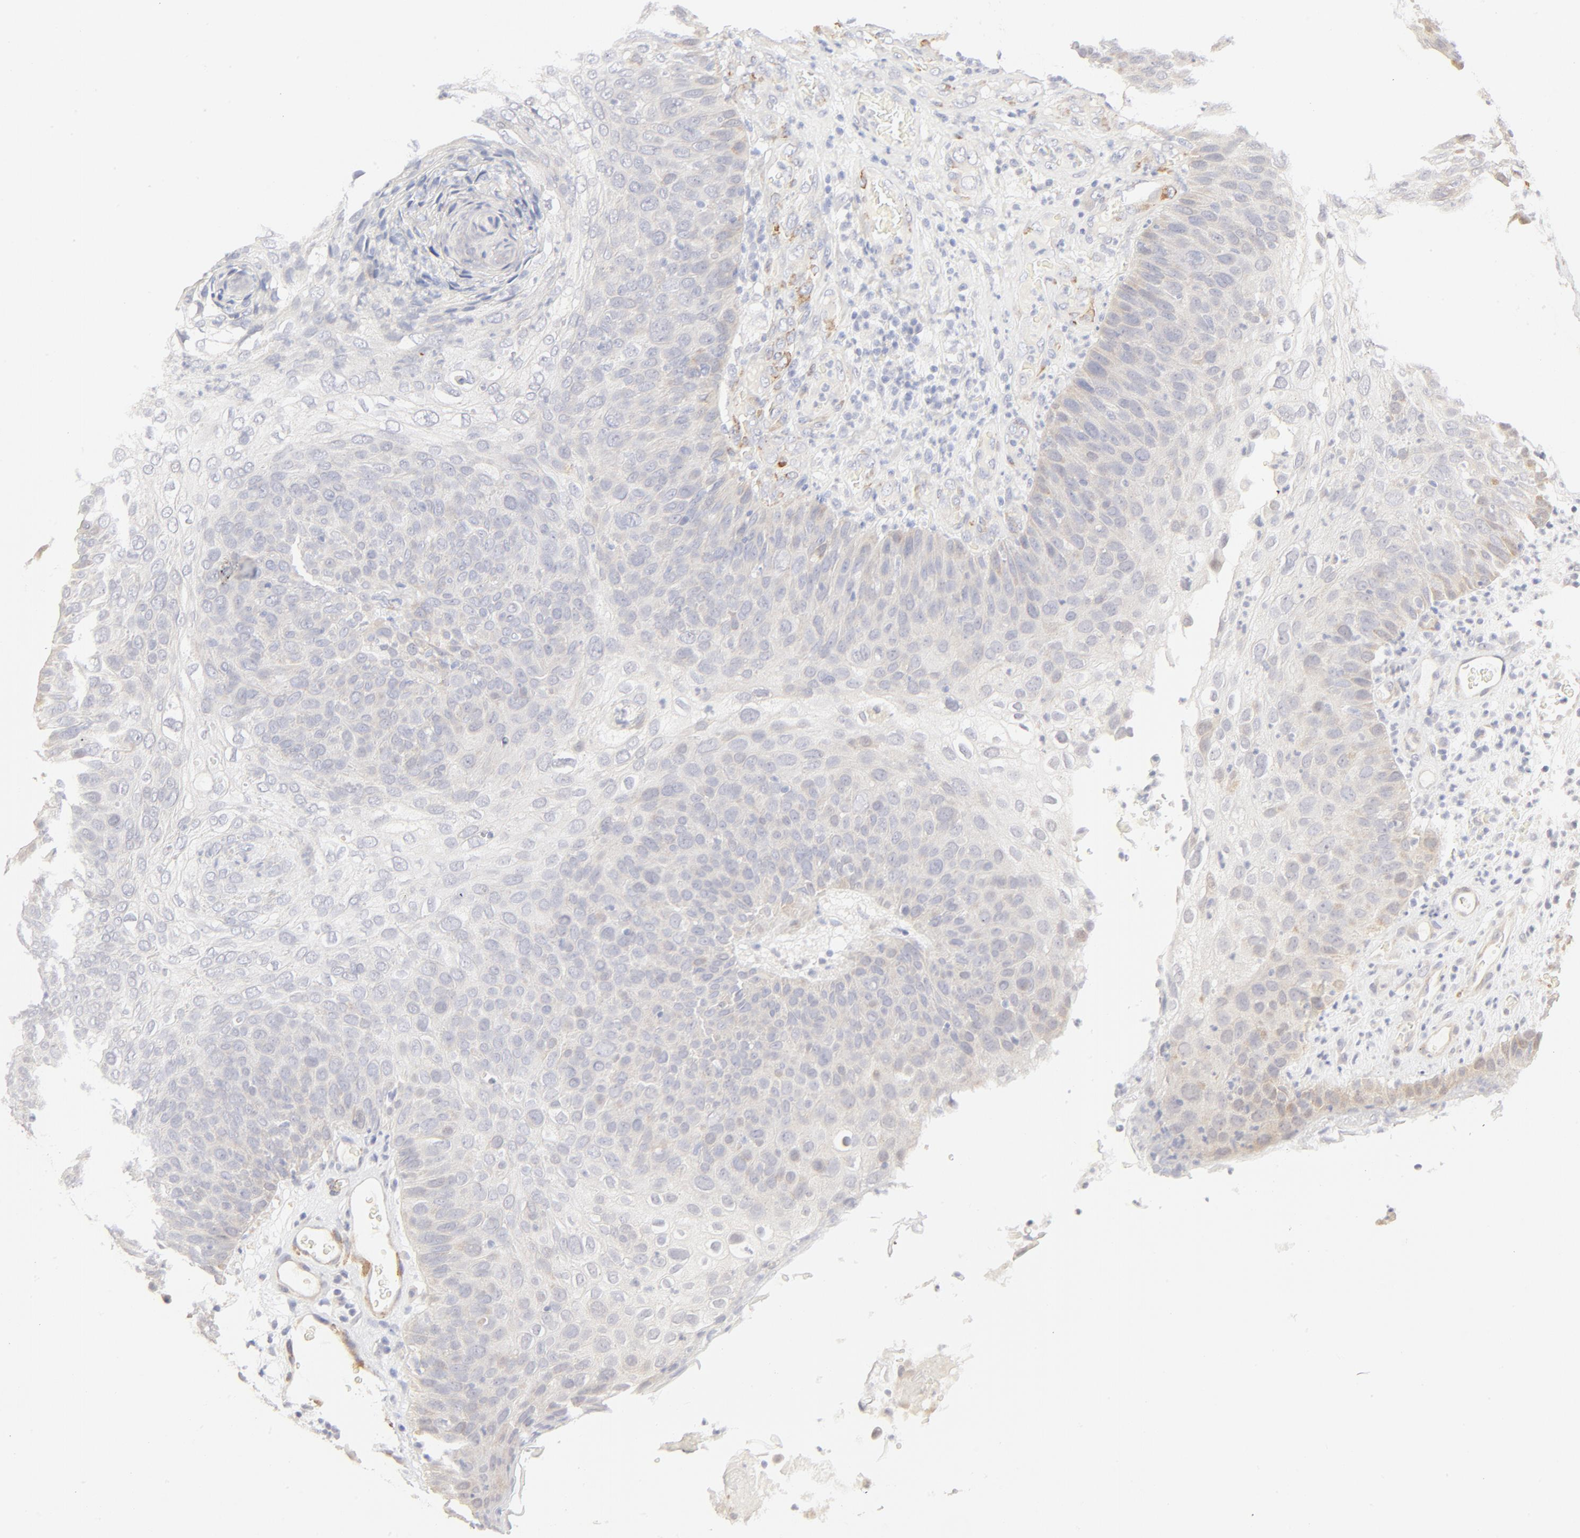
{"staining": {"intensity": "negative", "quantity": "none", "location": "none"}, "tissue": "skin cancer", "cell_type": "Tumor cells", "image_type": "cancer", "snomed": [{"axis": "morphology", "description": "Squamous cell carcinoma, NOS"}, {"axis": "topography", "description": "Skin"}], "caption": "IHC micrograph of squamous cell carcinoma (skin) stained for a protein (brown), which shows no staining in tumor cells.", "gene": "NKX2-2", "patient": {"sex": "male", "age": 87}}